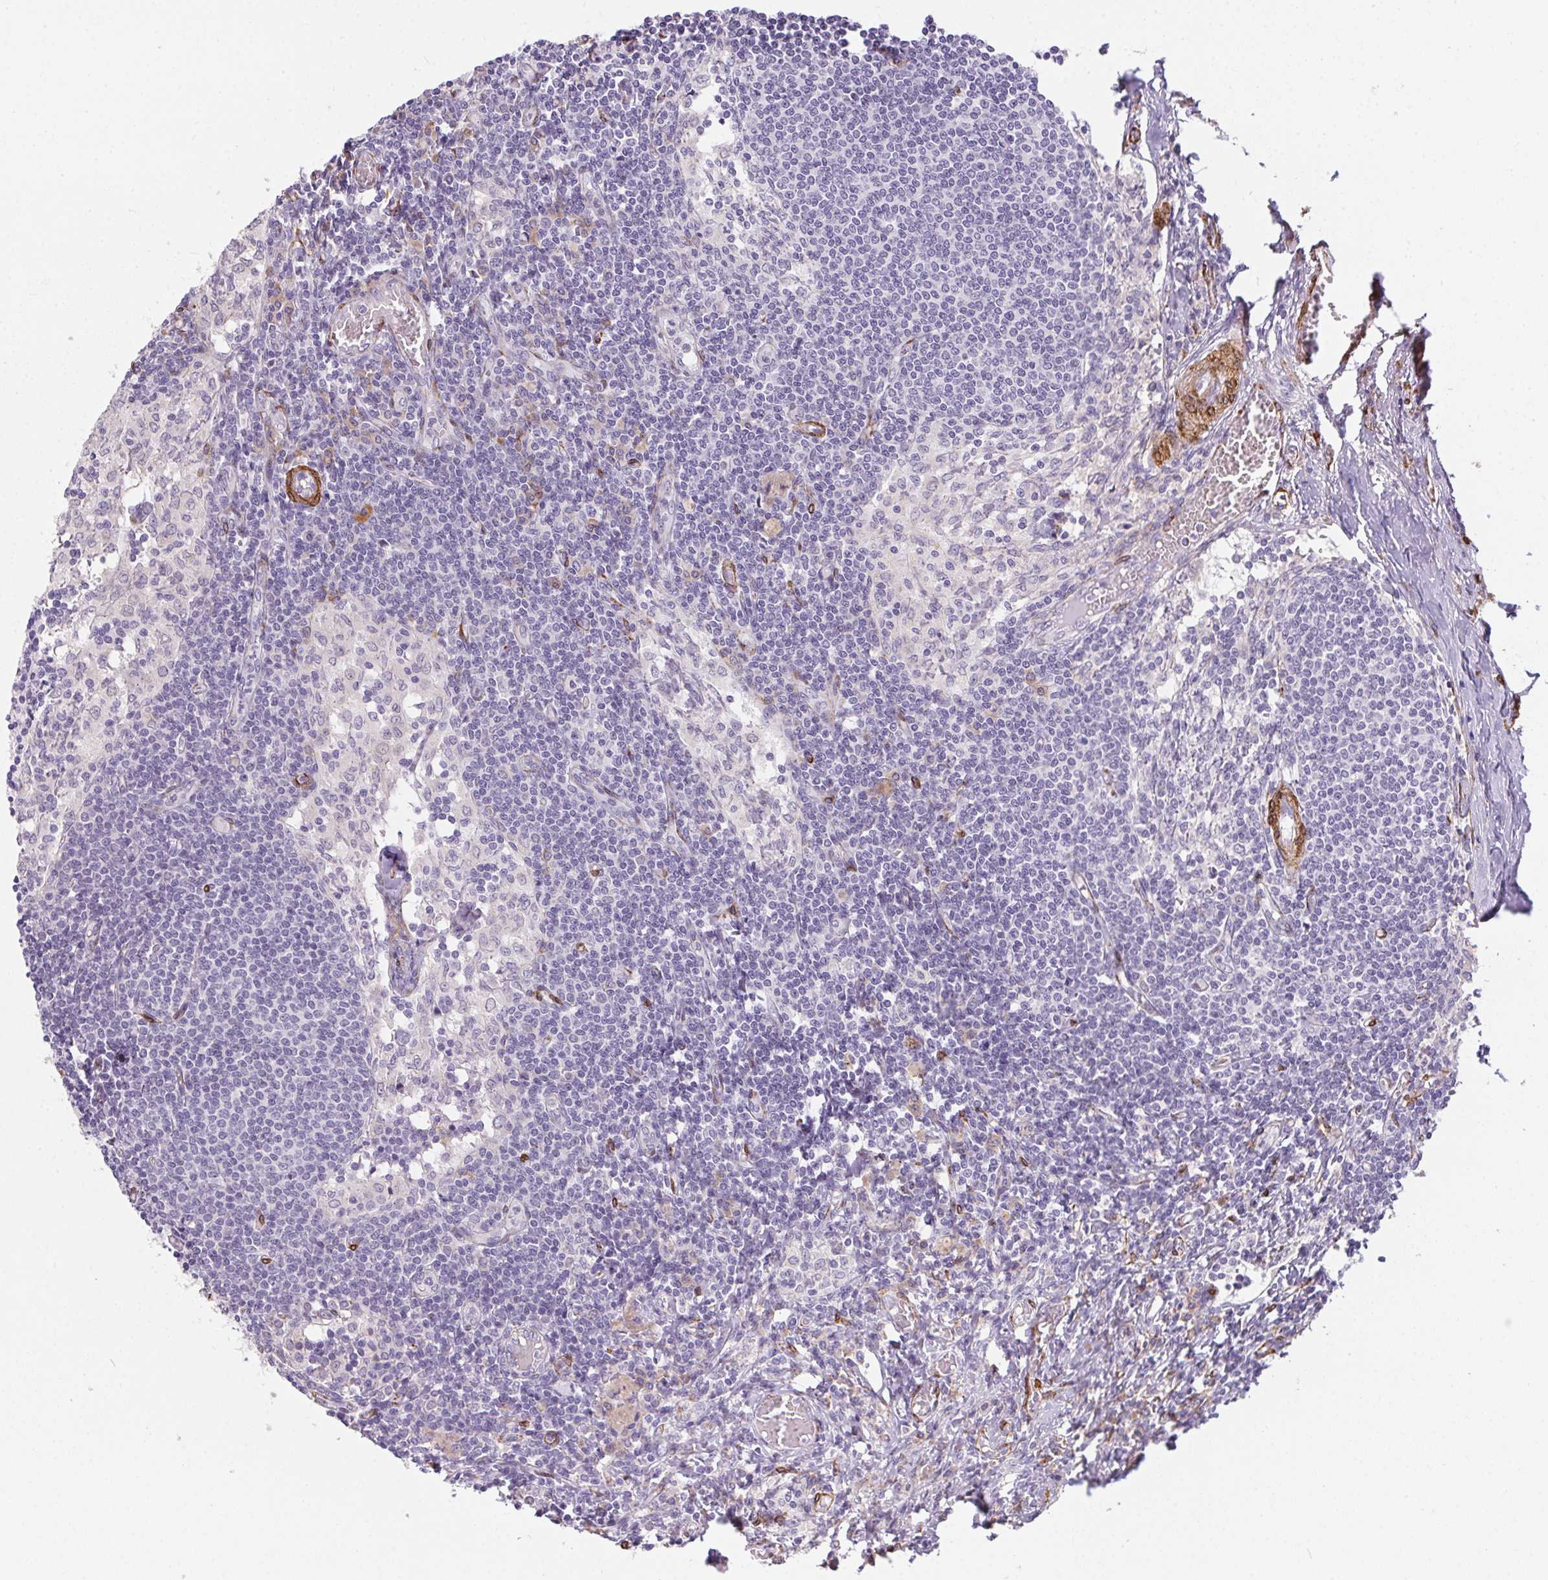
{"staining": {"intensity": "negative", "quantity": "none", "location": "none"}, "tissue": "lymph node", "cell_type": "Germinal center cells", "image_type": "normal", "snomed": [{"axis": "morphology", "description": "Normal tissue, NOS"}, {"axis": "topography", "description": "Lymph node"}], "caption": "Histopathology image shows no significant protein expression in germinal center cells of normal lymph node.", "gene": "HRC", "patient": {"sex": "female", "age": 69}}